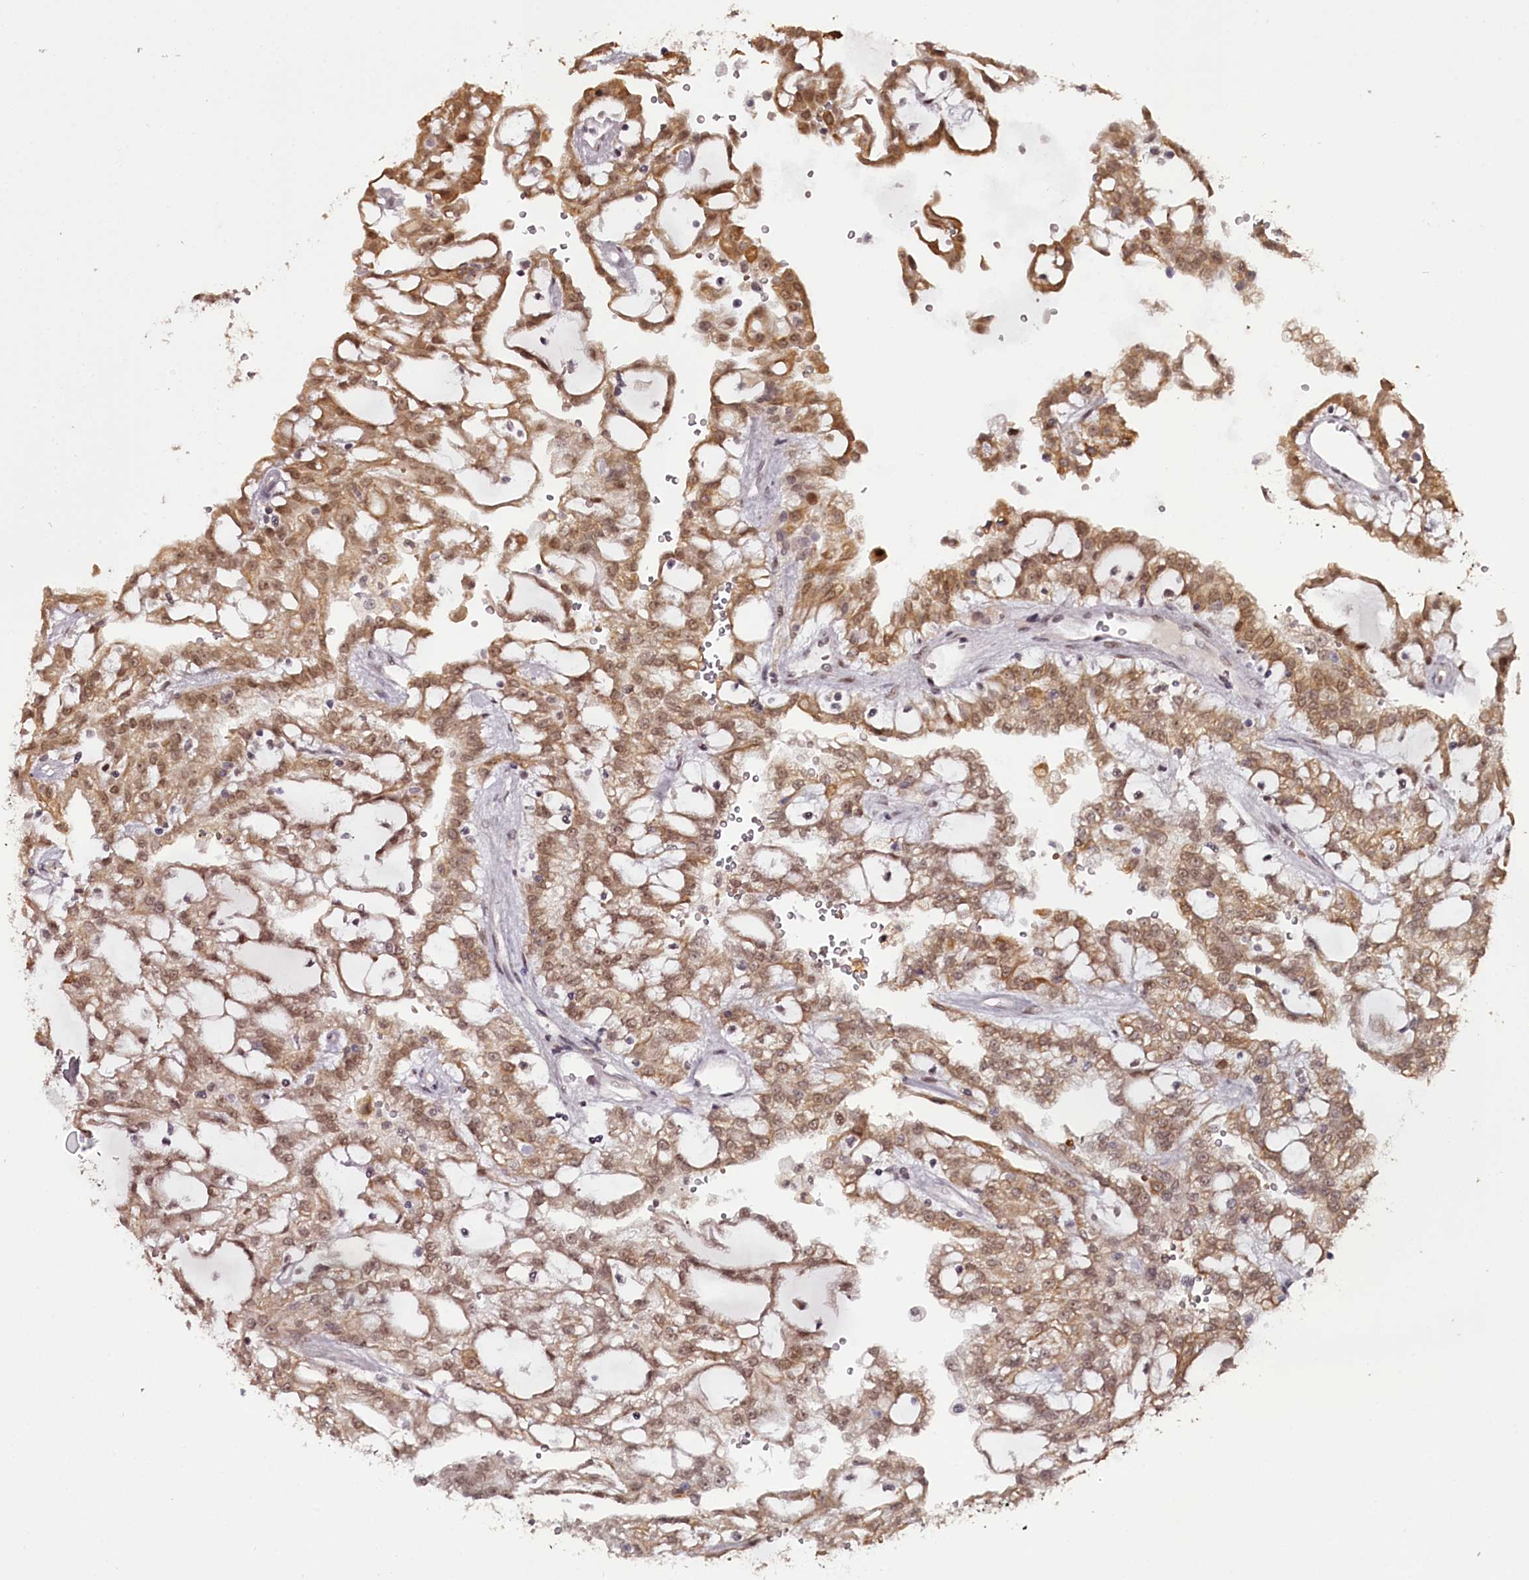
{"staining": {"intensity": "moderate", "quantity": ">75%", "location": "cytoplasmic/membranous,nuclear"}, "tissue": "renal cancer", "cell_type": "Tumor cells", "image_type": "cancer", "snomed": [{"axis": "morphology", "description": "Adenocarcinoma, NOS"}, {"axis": "topography", "description": "Kidney"}], "caption": "Human renal adenocarcinoma stained with a brown dye displays moderate cytoplasmic/membranous and nuclear positive positivity in about >75% of tumor cells.", "gene": "THYN1", "patient": {"sex": "male", "age": 63}}